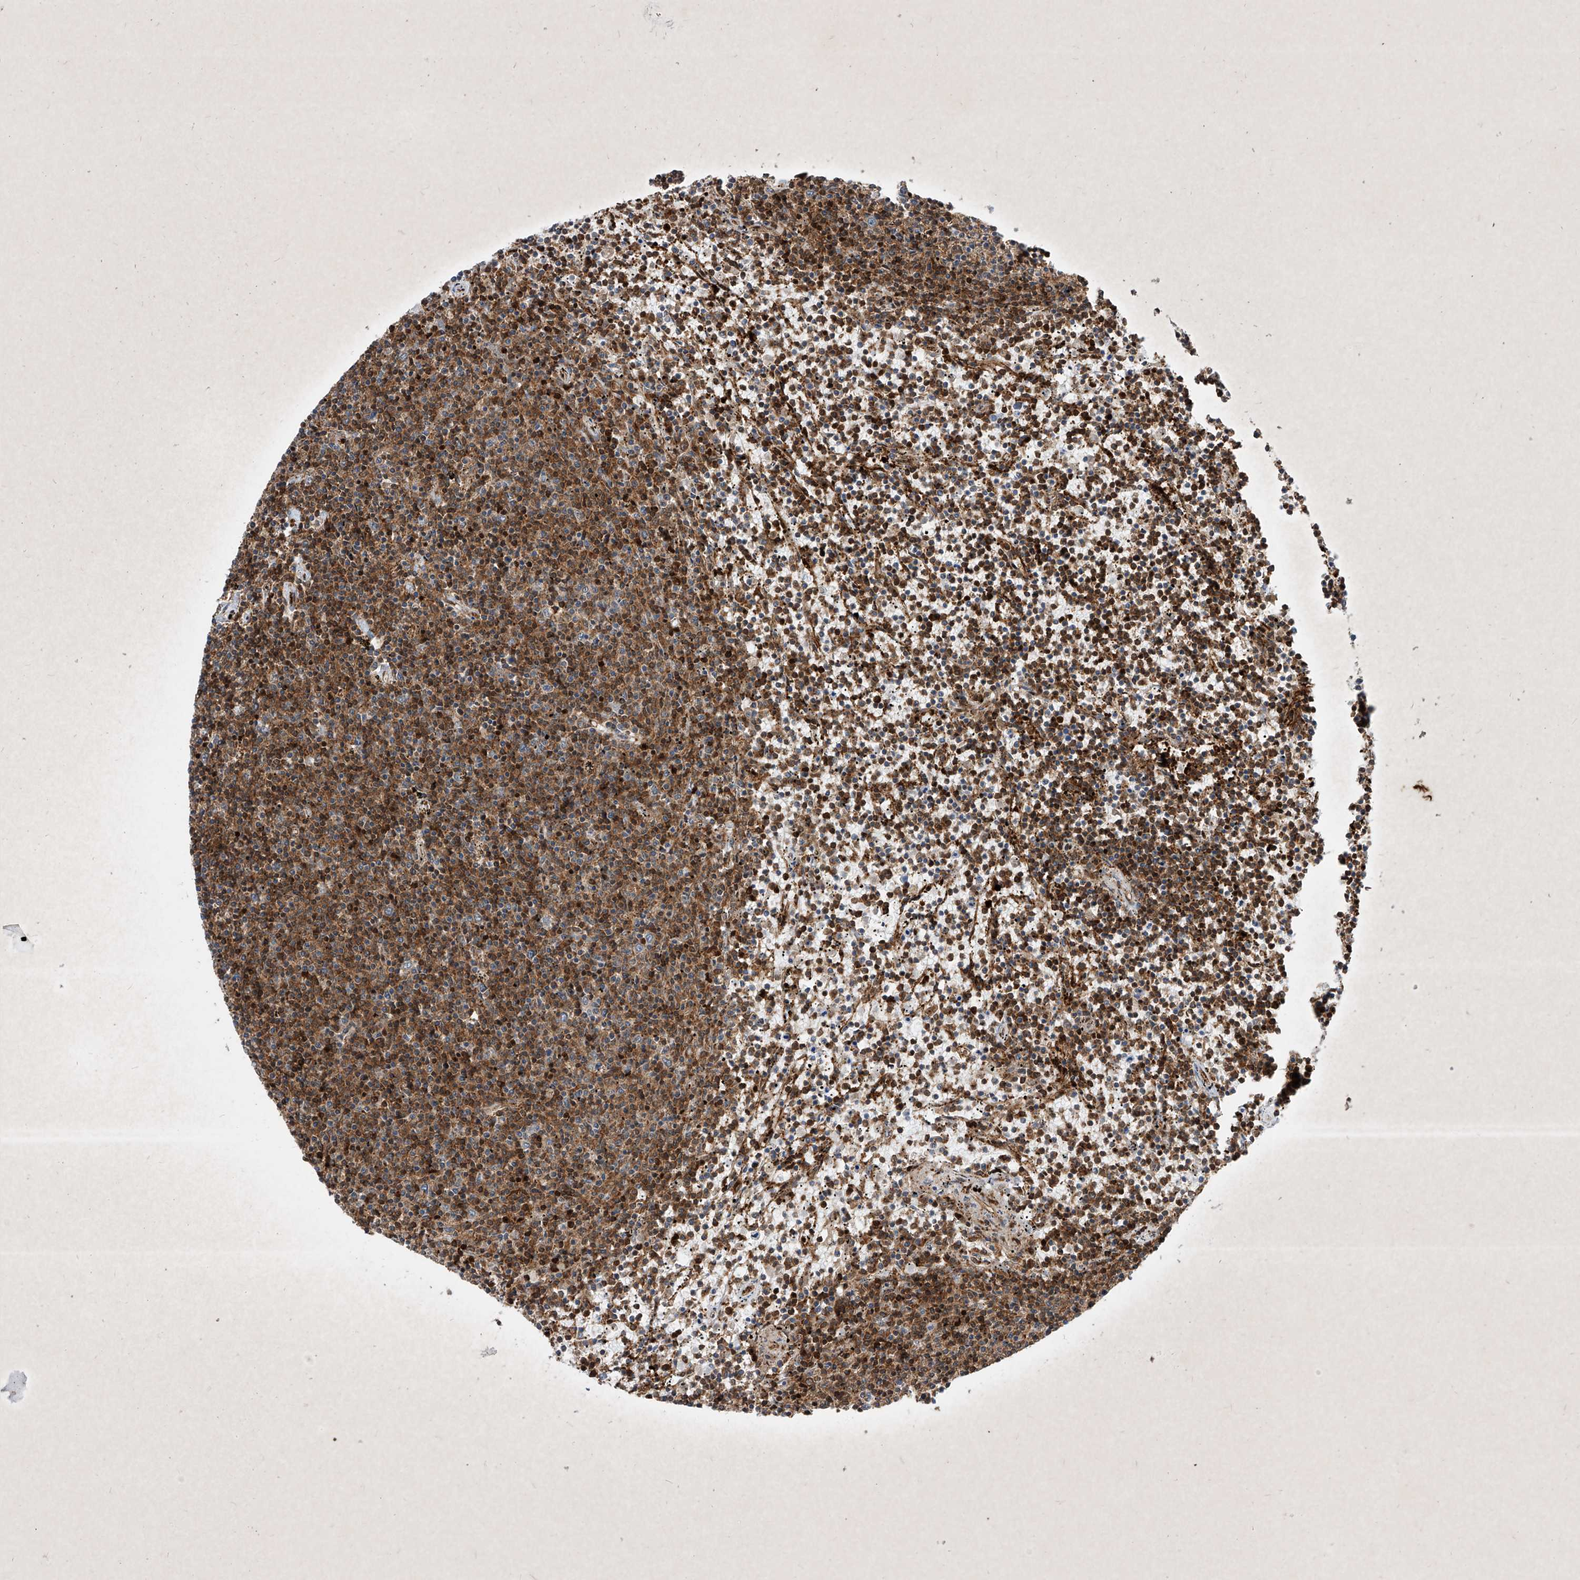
{"staining": {"intensity": "moderate", "quantity": "25%-75%", "location": "cytoplasmic/membranous"}, "tissue": "lymphoma", "cell_type": "Tumor cells", "image_type": "cancer", "snomed": [{"axis": "morphology", "description": "Malignant lymphoma, non-Hodgkin's type, Low grade"}, {"axis": "topography", "description": "Spleen"}], "caption": "Human lymphoma stained for a protein (brown) demonstrates moderate cytoplasmic/membranous positive staining in about 25%-75% of tumor cells.", "gene": "PSMB10", "patient": {"sex": "female", "age": 50}}